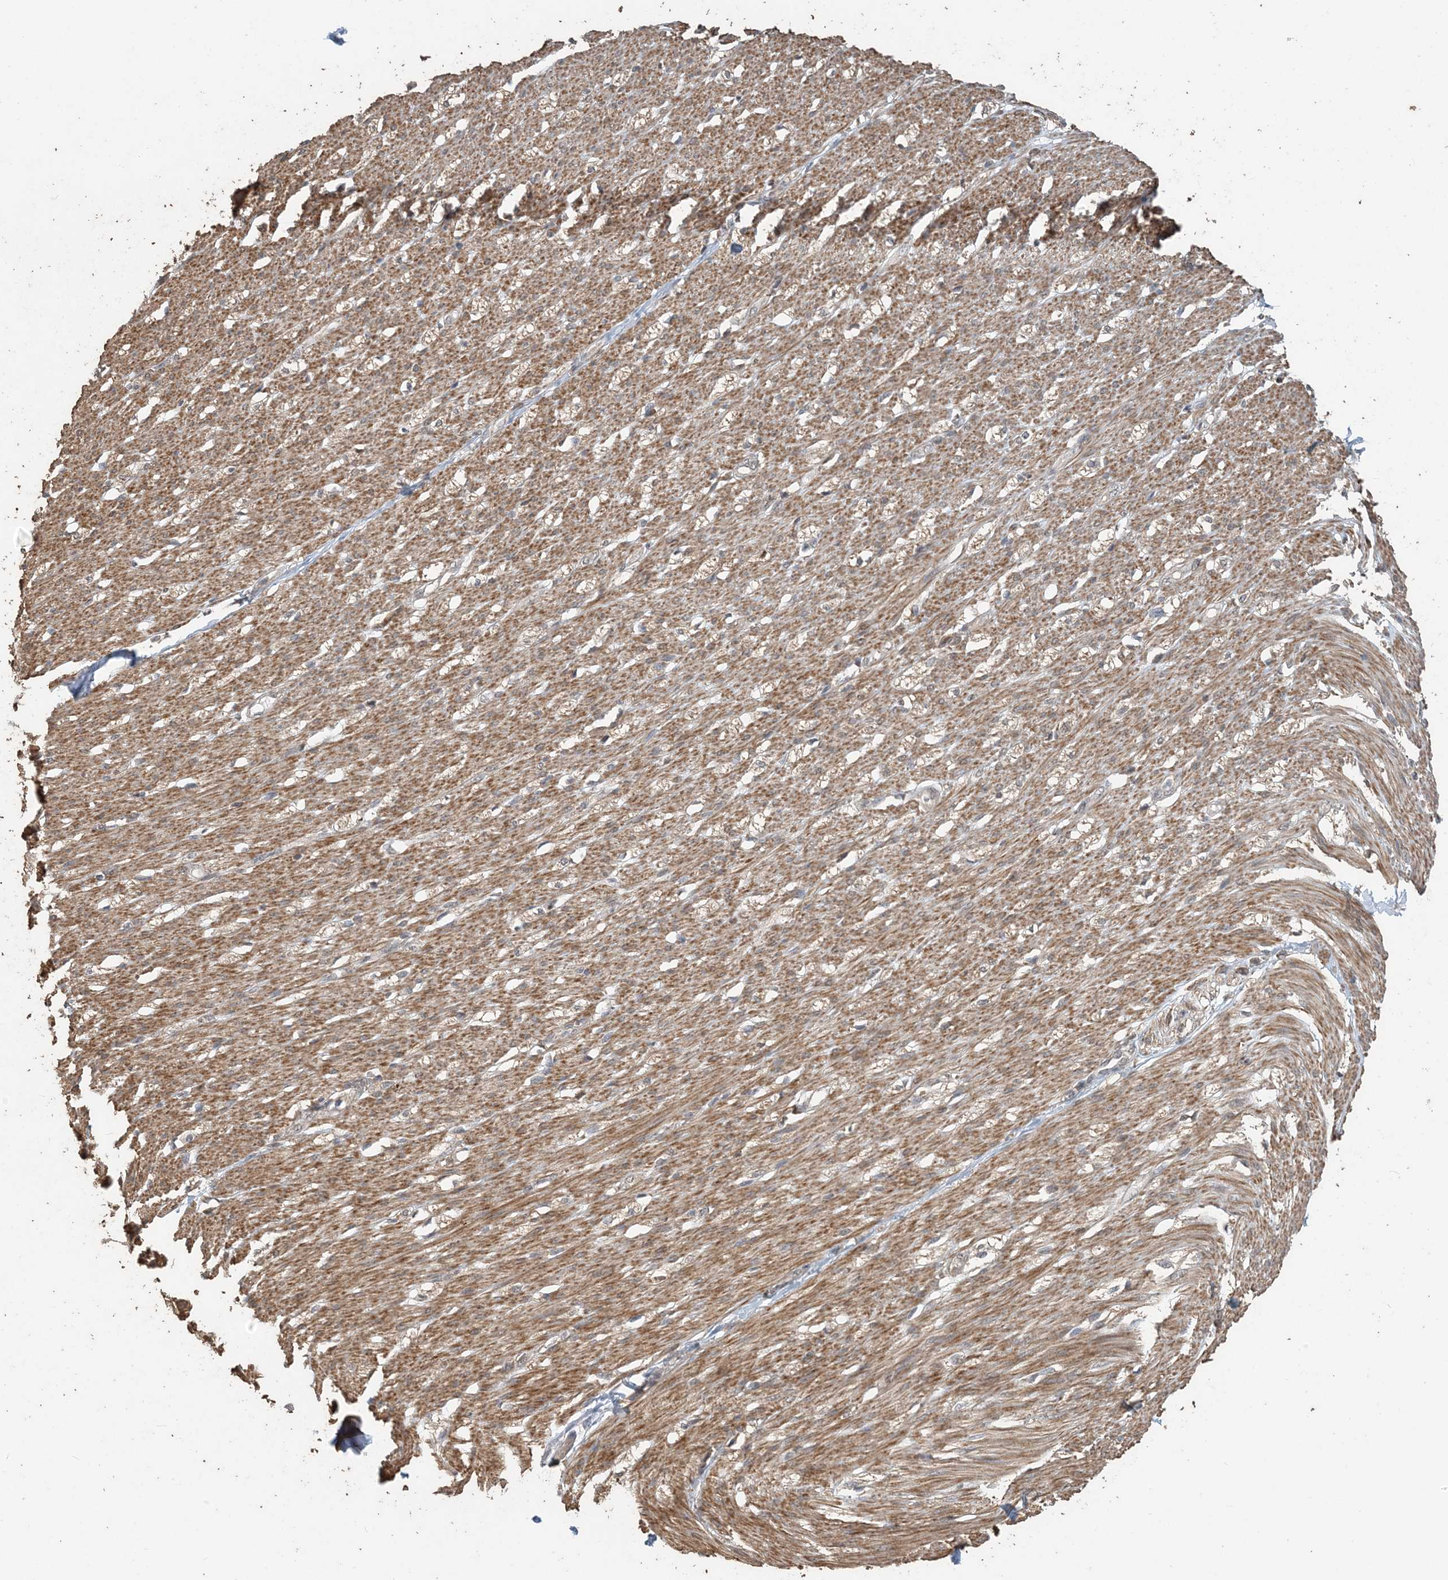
{"staining": {"intensity": "moderate", "quantity": ">75%", "location": "cytoplasmic/membranous"}, "tissue": "smooth muscle", "cell_type": "Smooth muscle cells", "image_type": "normal", "snomed": [{"axis": "morphology", "description": "Normal tissue, NOS"}, {"axis": "morphology", "description": "Adenocarcinoma, NOS"}, {"axis": "topography", "description": "Colon"}, {"axis": "topography", "description": "Peripheral nerve tissue"}], "caption": "IHC (DAB (3,3'-diaminobenzidine)) staining of normal human smooth muscle reveals moderate cytoplasmic/membranous protein expression in approximately >75% of smooth muscle cells. The staining was performed using DAB (3,3'-diaminobenzidine), with brown indicating positive protein expression. Nuclei are stained blue with hematoxylin.", "gene": "ZC3H12A", "patient": {"sex": "male", "age": 14}}